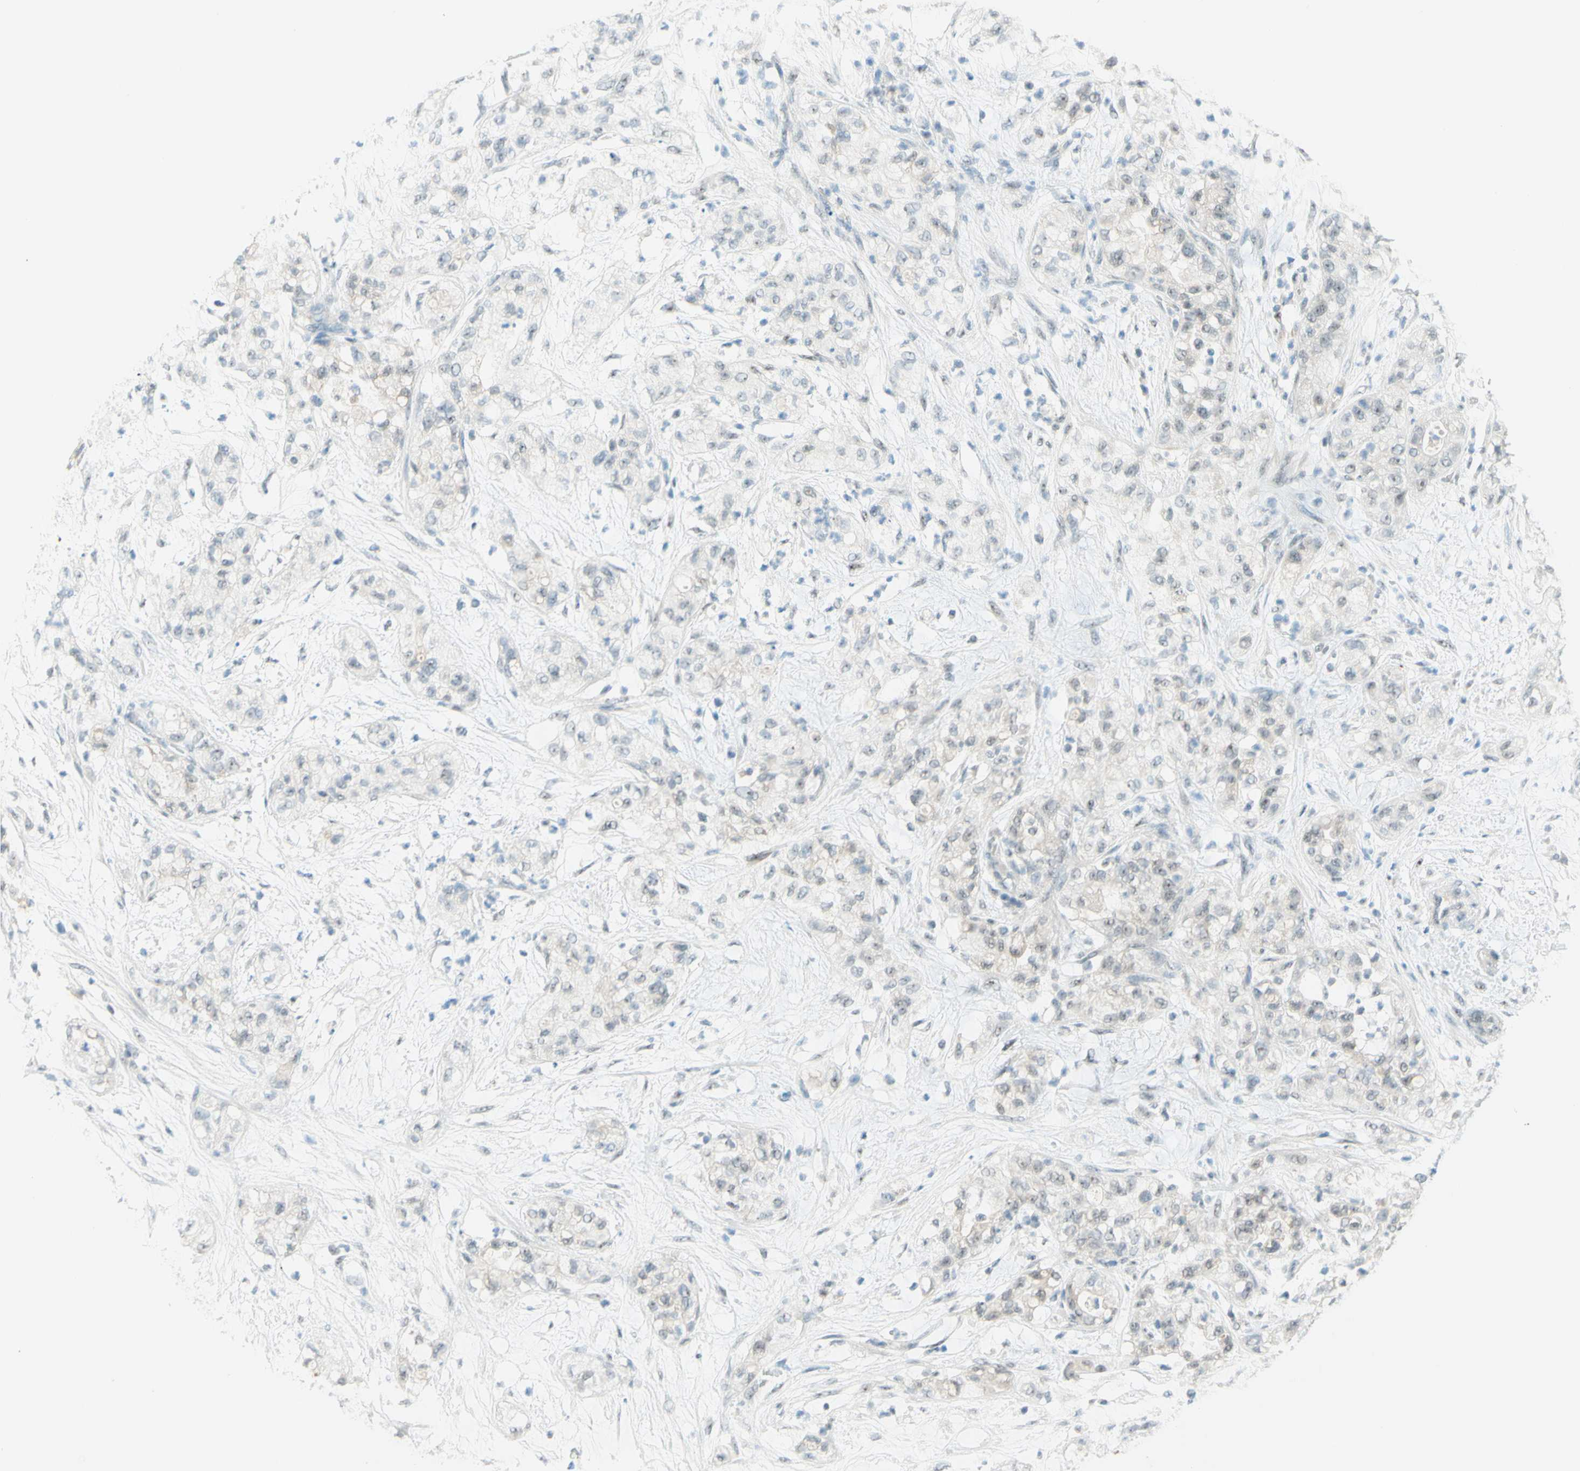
{"staining": {"intensity": "weak", "quantity": "<25%", "location": "nuclear"}, "tissue": "pancreatic cancer", "cell_type": "Tumor cells", "image_type": "cancer", "snomed": [{"axis": "morphology", "description": "Adenocarcinoma, NOS"}, {"axis": "topography", "description": "Pancreas"}], "caption": "Tumor cells show no significant staining in adenocarcinoma (pancreatic). (Brightfield microscopy of DAB (3,3'-diaminobenzidine) immunohistochemistry at high magnification).", "gene": "JPH1", "patient": {"sex": "female", "age": 78}}